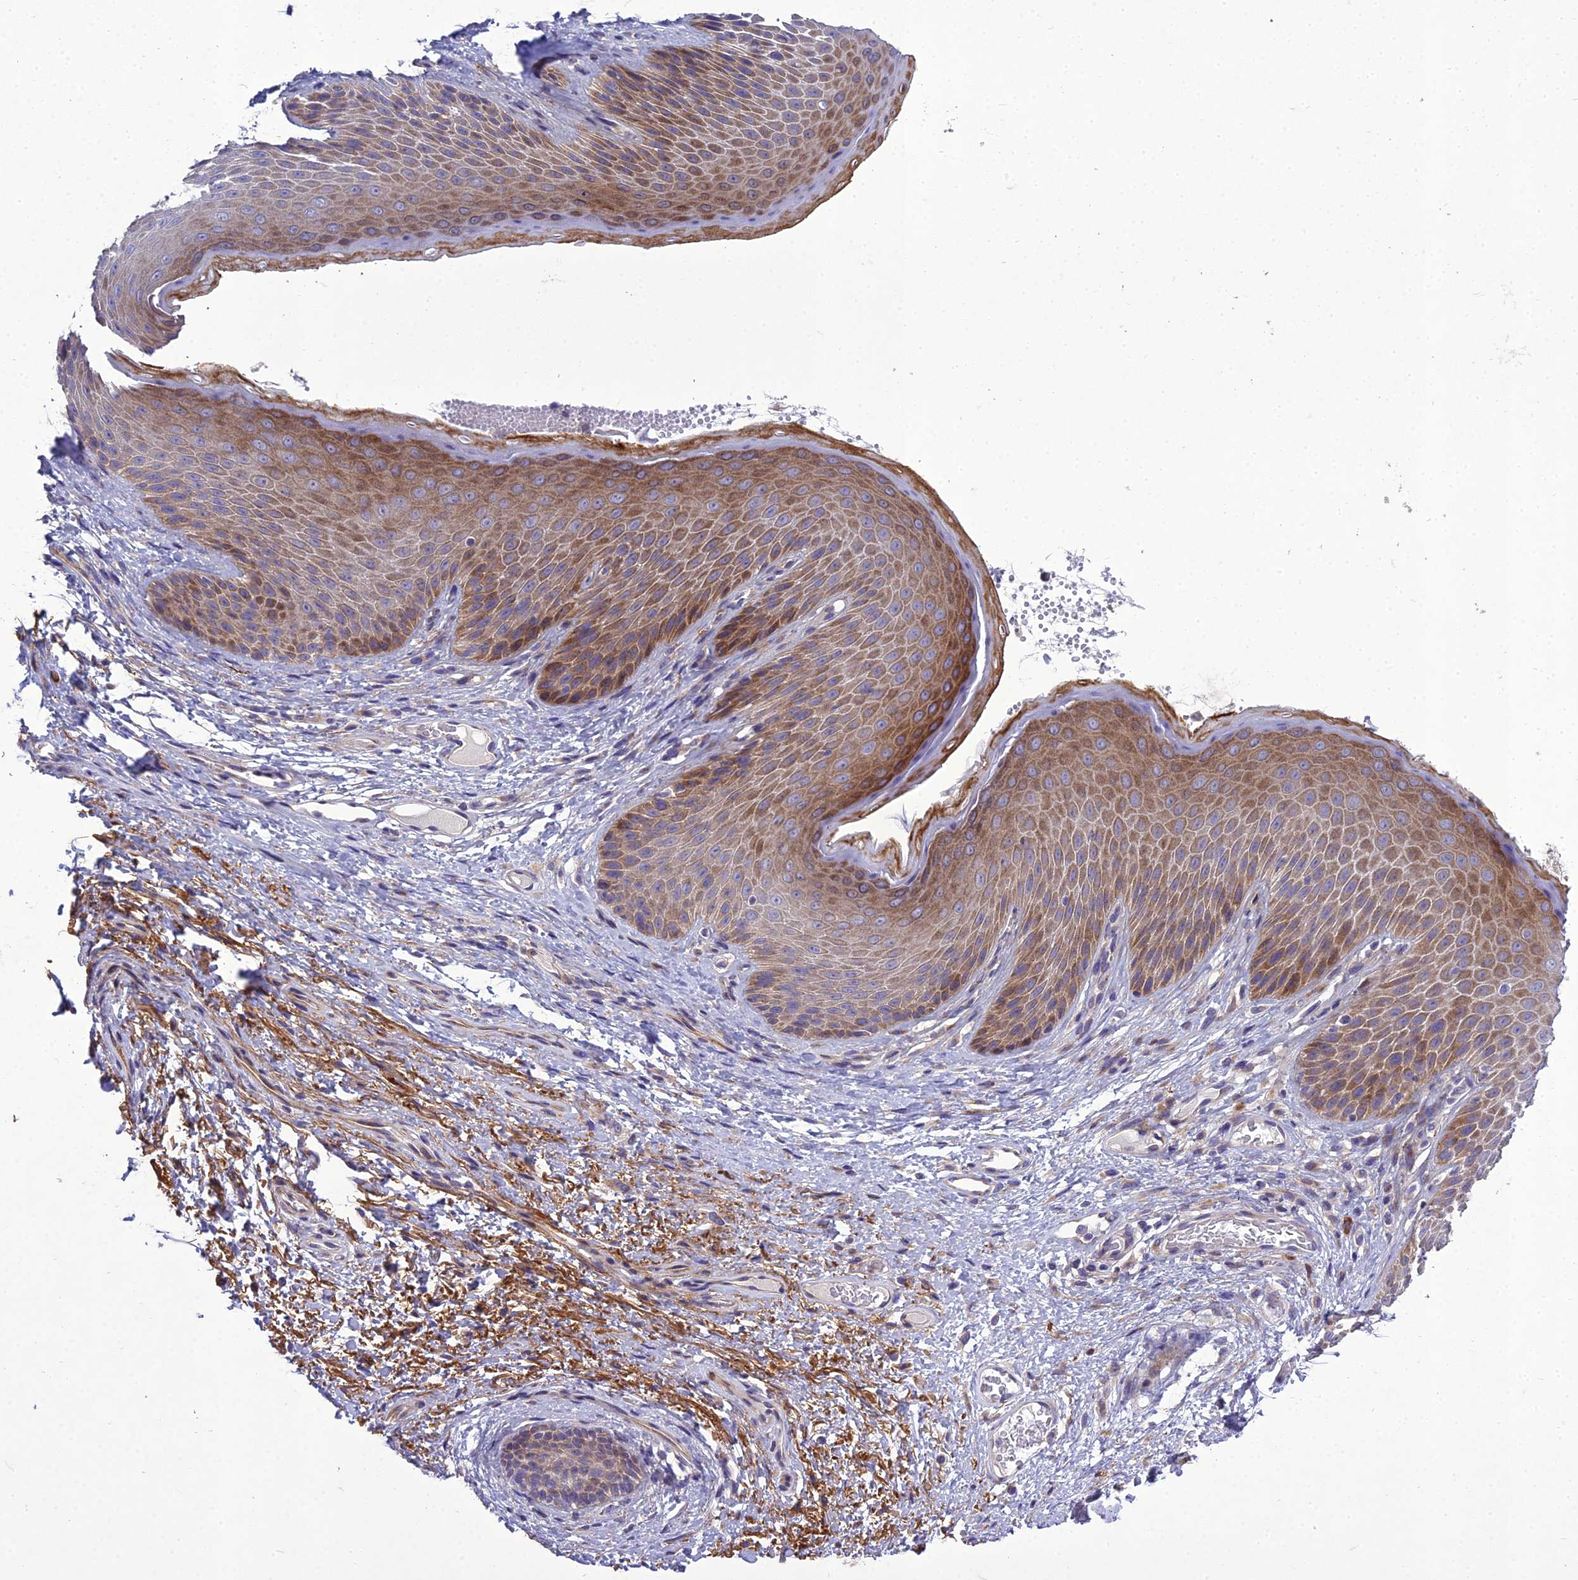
{"staining": {"intensity": "moderate", "quantity": ">75%", "location": "cytoplasmic/membranous"}, "tissue": "skin", "cell_type": "Epidermal cells", "image_type": "normal", "snomed": [{"axis": "morphology", "description": "Normal tissue, NOS"}, {"axis": "topography", "description": "Anal"}], "caption": "This image displays normal skin stained with IHC to label a protein in brown. The cytoplasmic/membranous of epidermal cells show moderate positivity for the protein. Nuclei are counter-stained blue.", "gene": "ADIPOR2", "patient": {"sex": "male", "age": 74}}